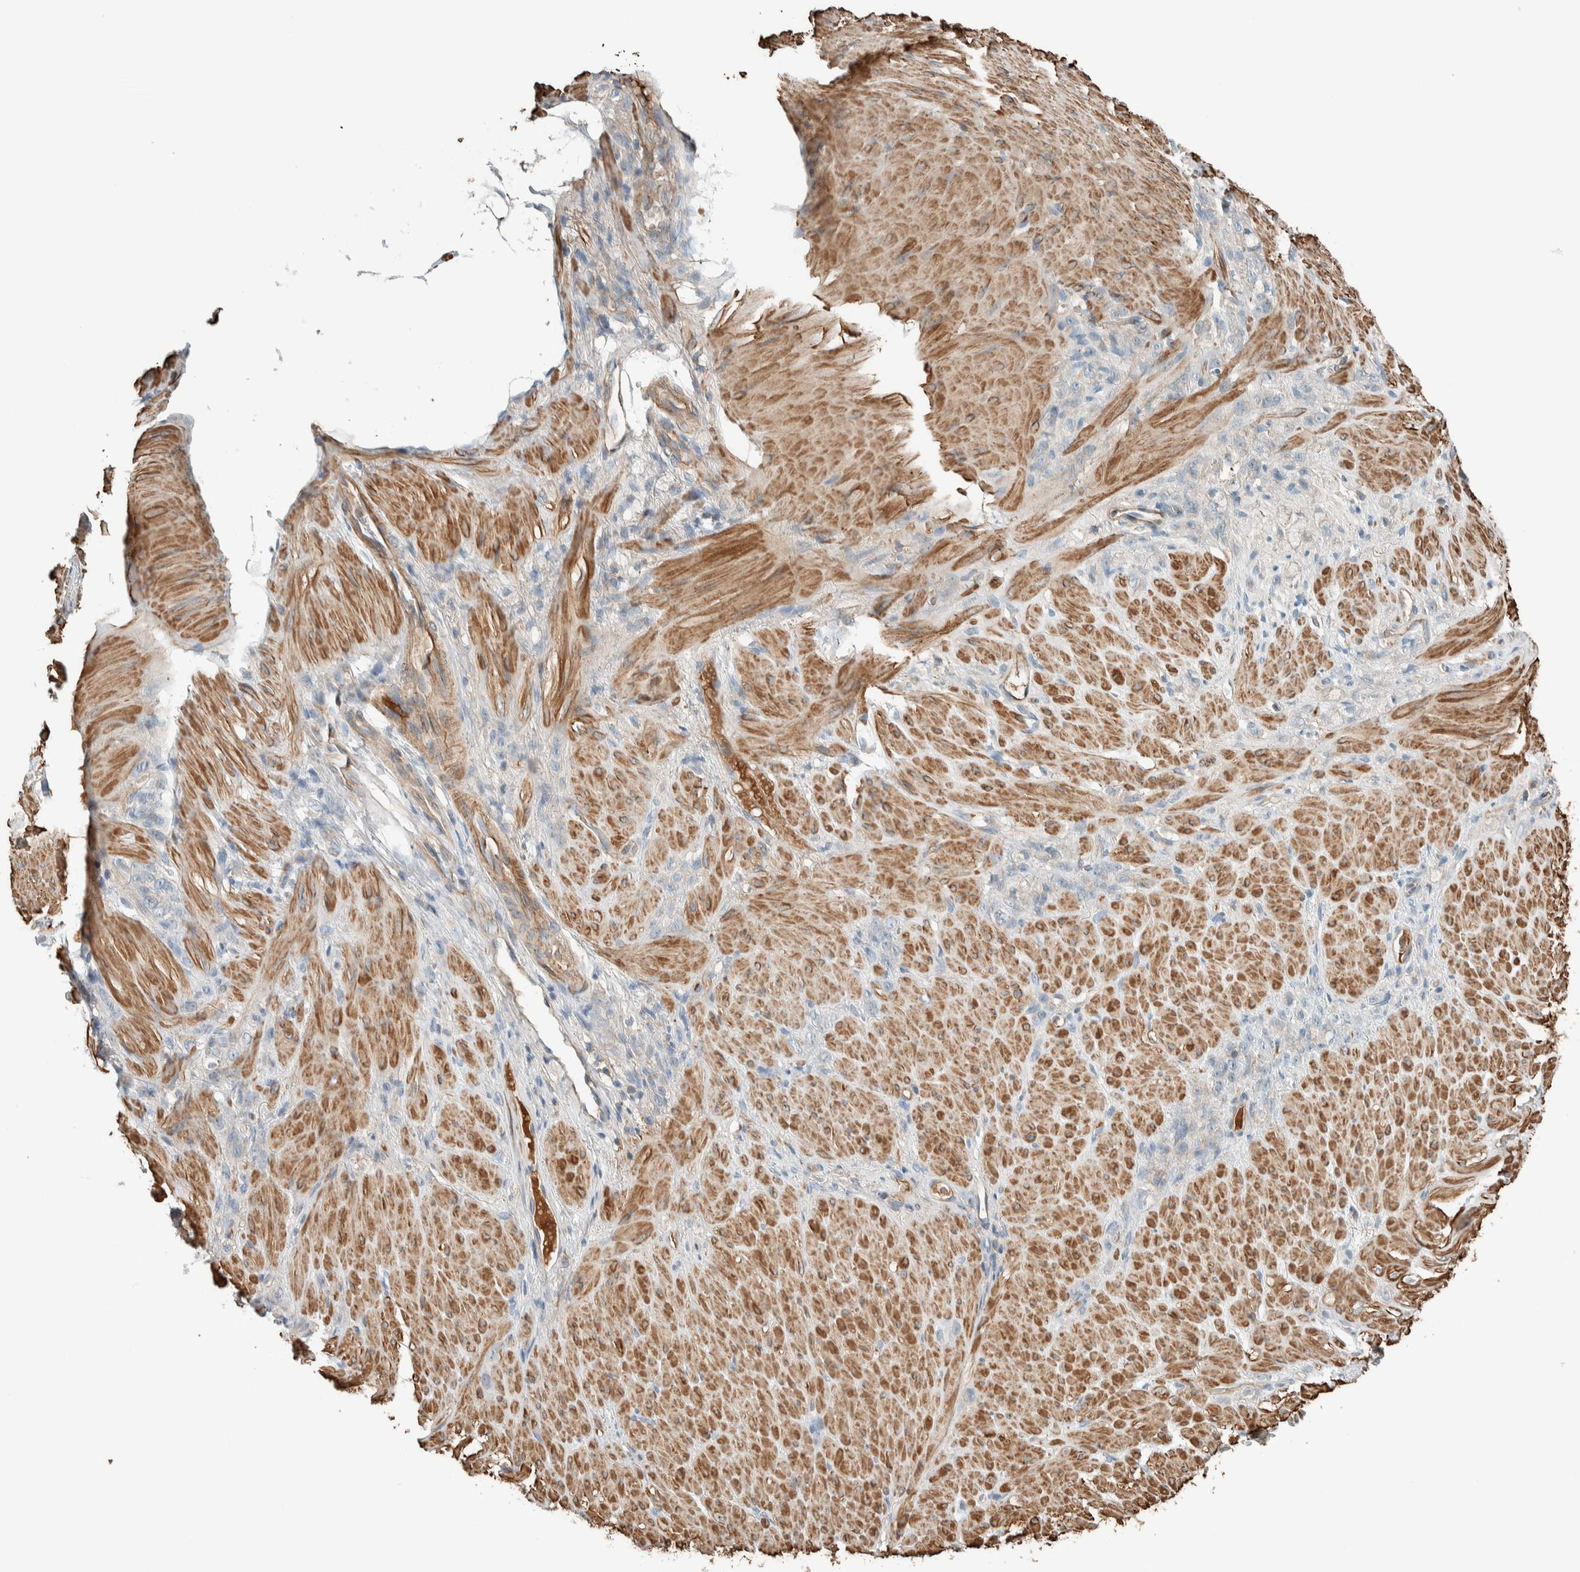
{"staining": {"intensity": "negative", "quantity": "none", "location": "none"}, "tissue": "stomach cancer", "cell_type": "Tumor cells", "image_type": "cancer", "snomed": [{"axis": "morphology", "description": "Normal tissue, NOS"}, {"axis": "morphology", "description": "Adenocarcinoma, NOS"}, {"axis": "topography", "description": "Stomach"}], "caption": "Tumor cells show no significant protein positivity in adenocarcinoma (stomach).", "gene": "CTBP2", "patient": {"sex": "male", "age": 82}}